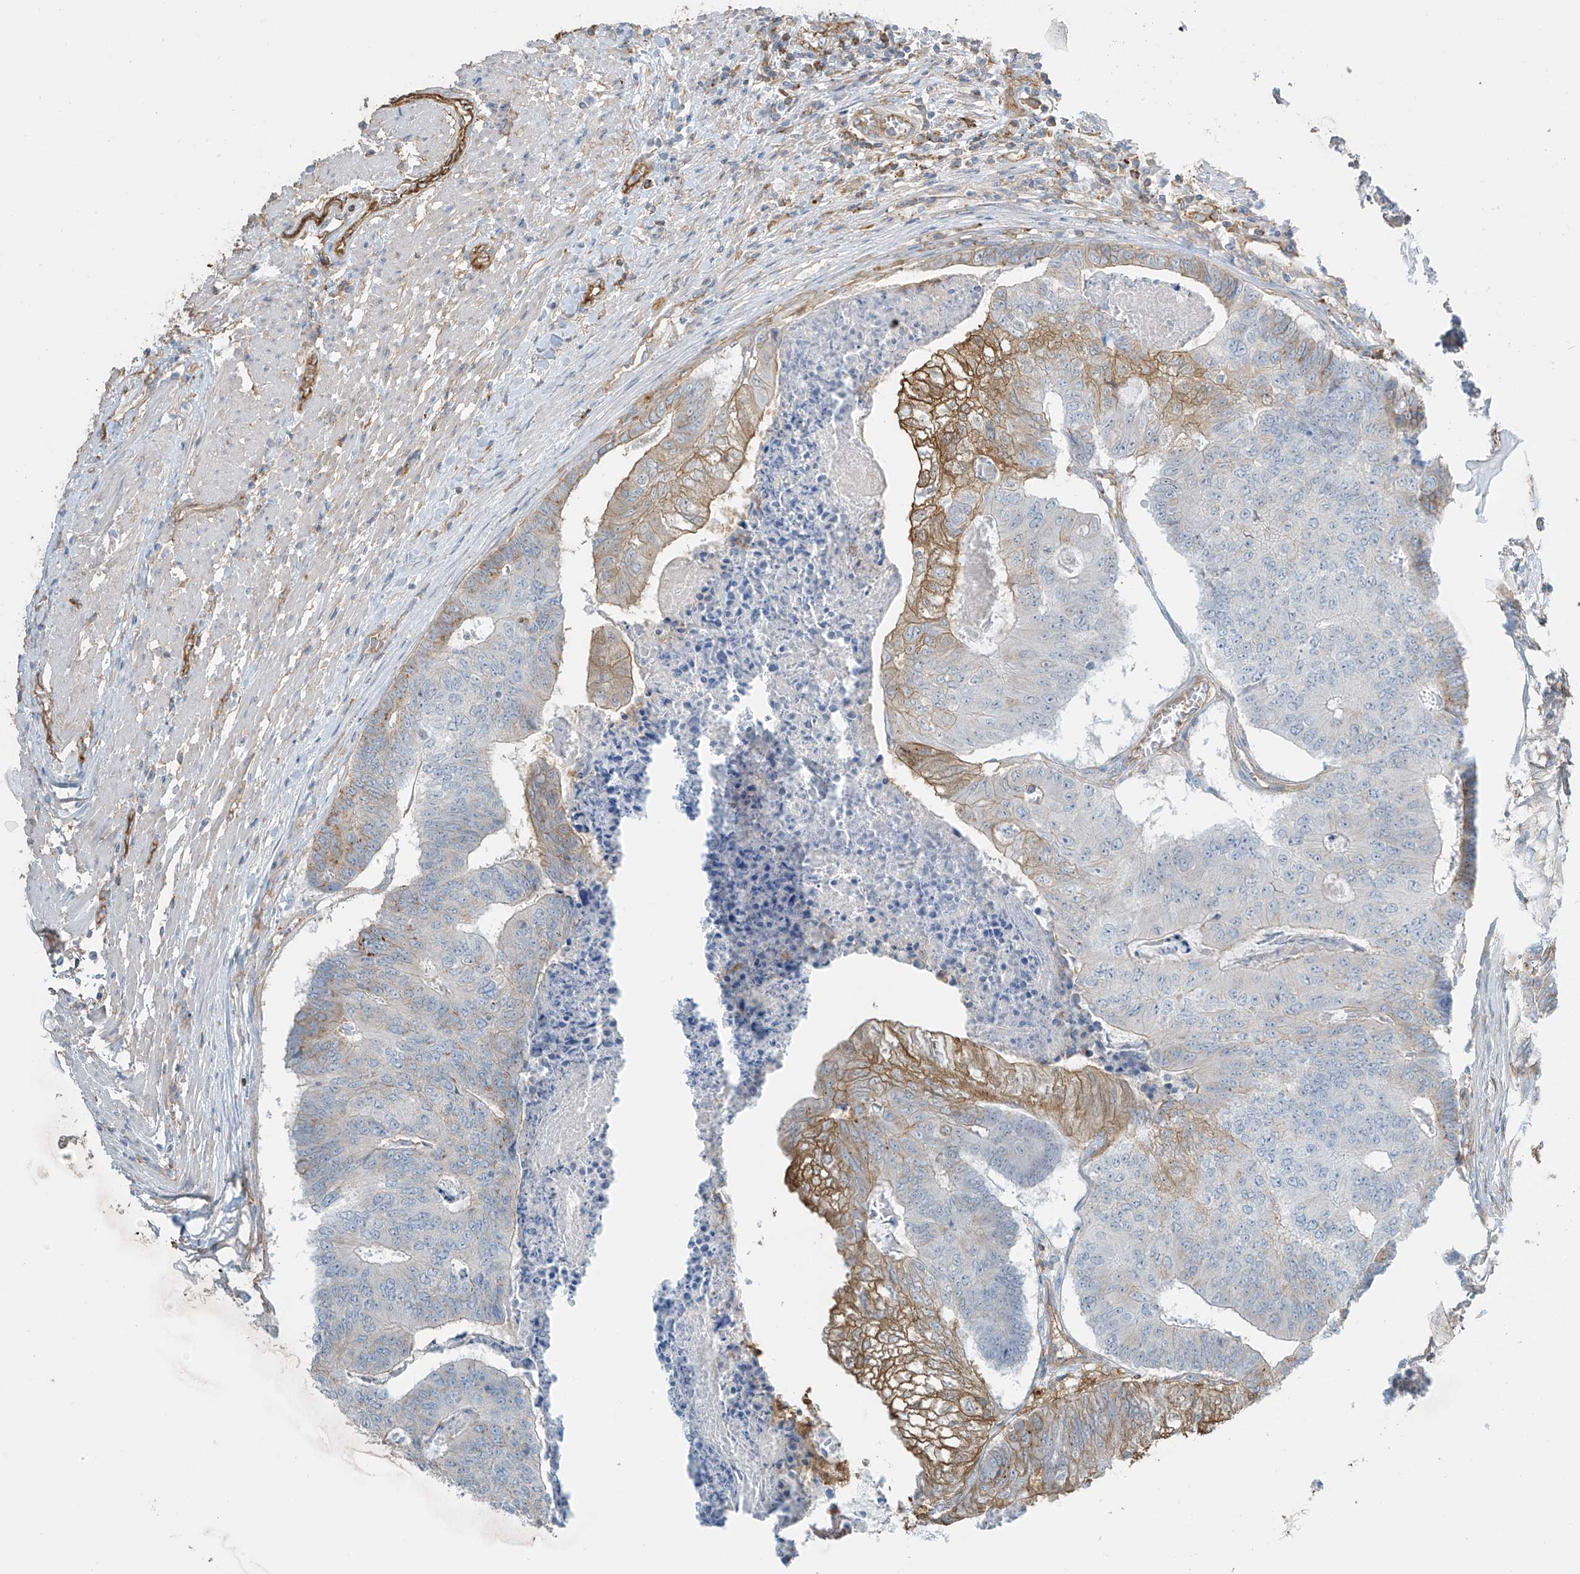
{"staining": {"intensity": "moderate", "quantity": "<25%", "location": "cytoplasmic/membranous"}, "tissue": "colorectal cancer", "cell_type": "Tumor cells", "image_type": "cancer", "snomed": [{"axis": "morphology", "description": "Adenocarcinoma, NOS"}, {"axis": "topography", "description": "Colon"}], "caption": "Protein analysis of colorectal adenocarcinoma tissue exhibits moderate cytoplasmic/membranous positivity in approximately <25% of tumor cells. The staining was performed using DAB (3,3'-diaminobenzidine), with brown indicating positive protein expression. Nuclei are stained blue with hematoxylin.", "gene": "ZNF846", "patient": {"sex": "female", "age": 67}}